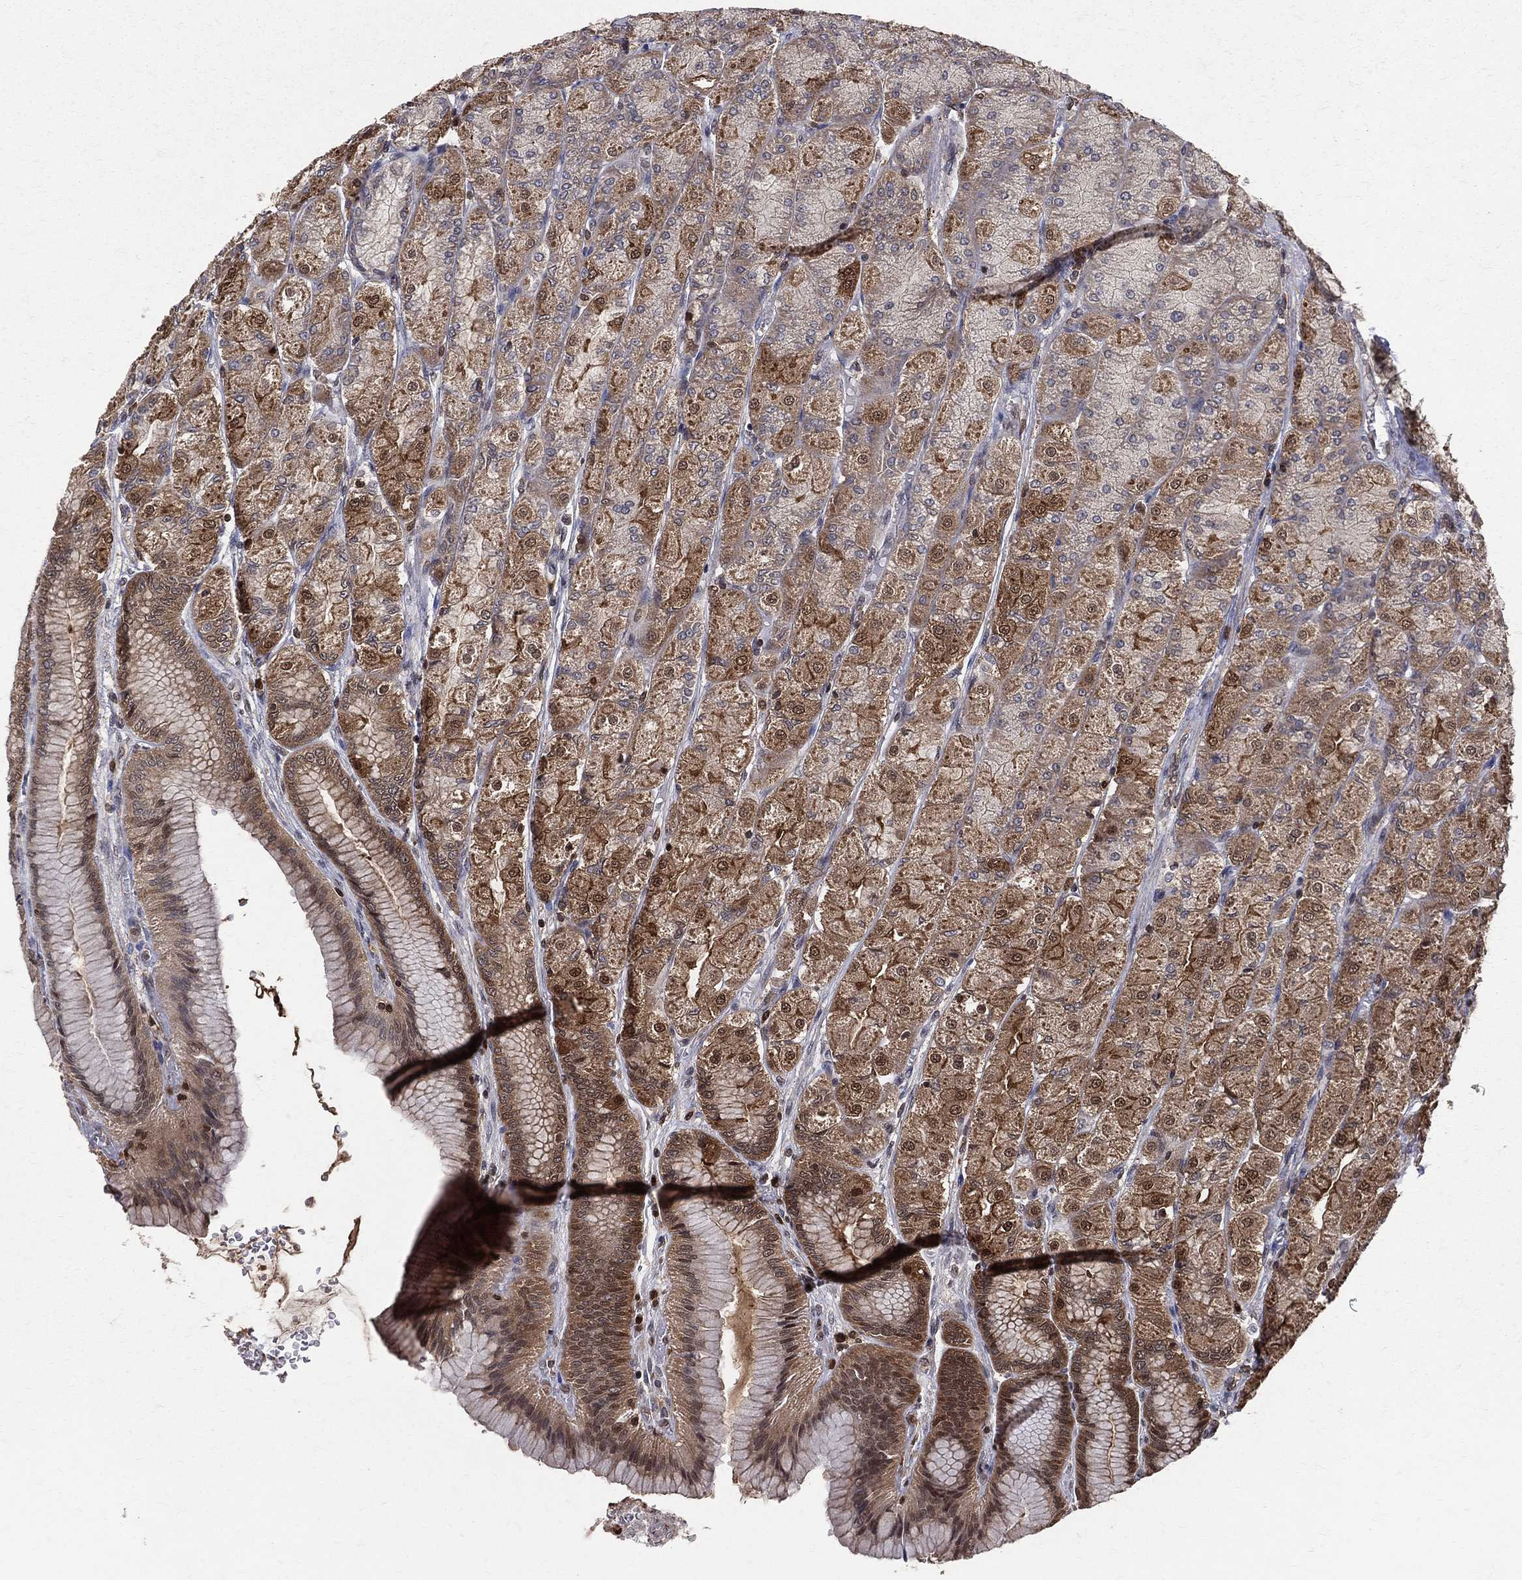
{"staining": {"intensity": "moderate", "quantity": ">75%", "location": "cytoplasmic/membranous"}, "tissue": "stomach", "cell_type": "Glandular cells", "image_type": "normal", "snomed": [{"axis": "morphology", "description": "Normal tissue, NOS"}, {"axis": "morphology", "description": "Adenocarcinoma, NOS"}, {"axis": "morphology", "description": "Adenocarcinoma, High grade"}, {"axis": "topography", "description": "Stomach, upper"}, {"axis": "topography", "description": "Stomach"}], "caption": "A high-resolution image shows immunohistochemistry staining of benign stomach, which reveals moderate cytoplasmic/membranous staining in approximately >75% of glandular cells.", "gene": "ENO1", "patient": {"sex": "female", "age": 65}}